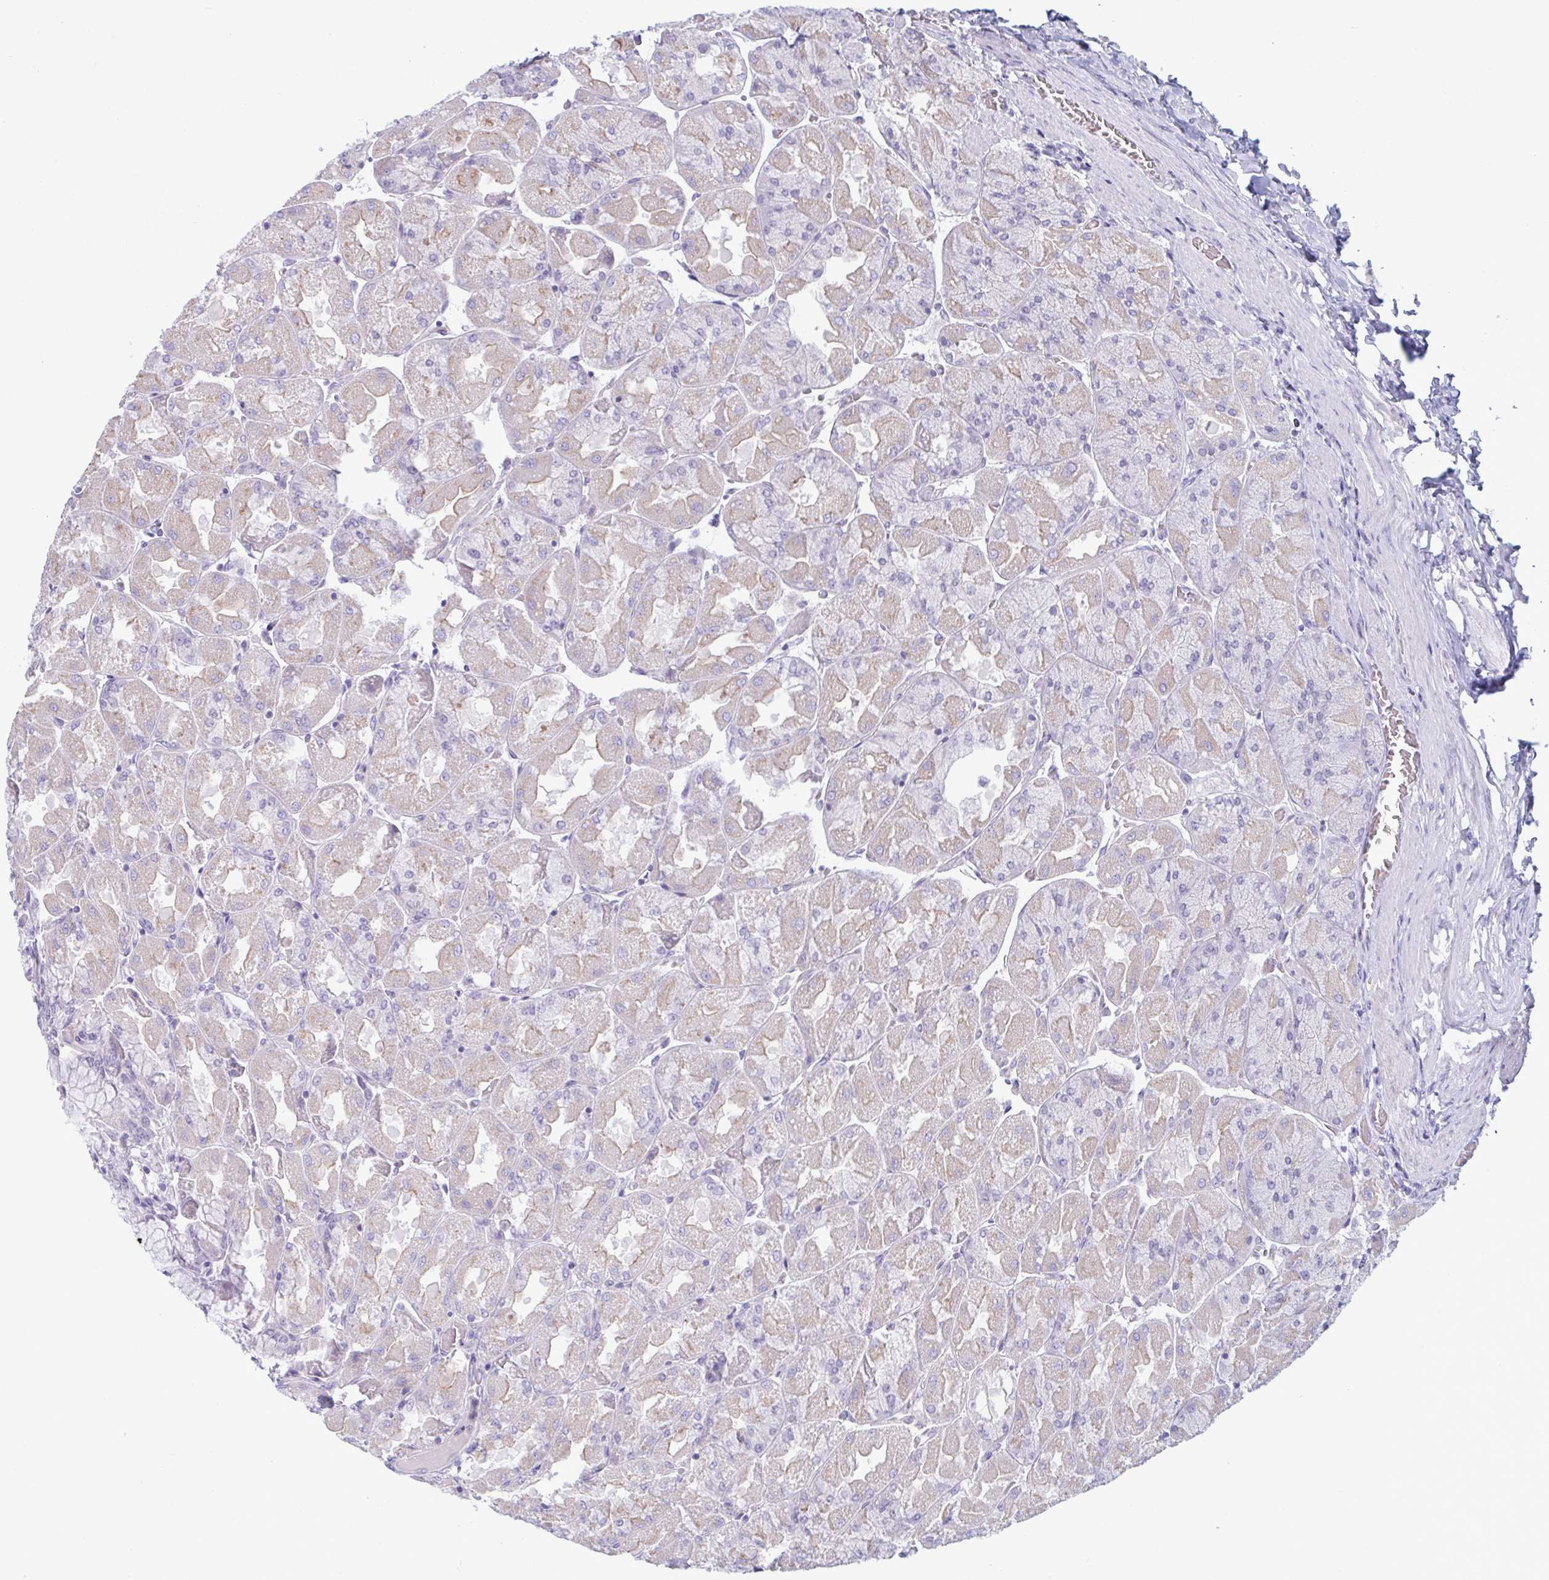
{"staining": {"intensity": "weak", "quantity": "<25%", "location": "cytoplasmic/membranous"}, "tissue": "stomach", "cell_type": "Glandular cells", "image_type": "normal", "snomed": [{"axis": "morphology", "description": "Normal tissue, NOS"}, {"axis": "topography", "description": "Stomach"}], "caption": "High power microscopy micrograph of an IHC micrograph of unremarkable stomach, revealing no significant positivity in glandular cells. (Brightfield microscopy of DAB (3,3'-diaminobenzidine) IHC at high magnification).", "gene": "NAA30", "patient": {"sex": "female", "age": 61}}